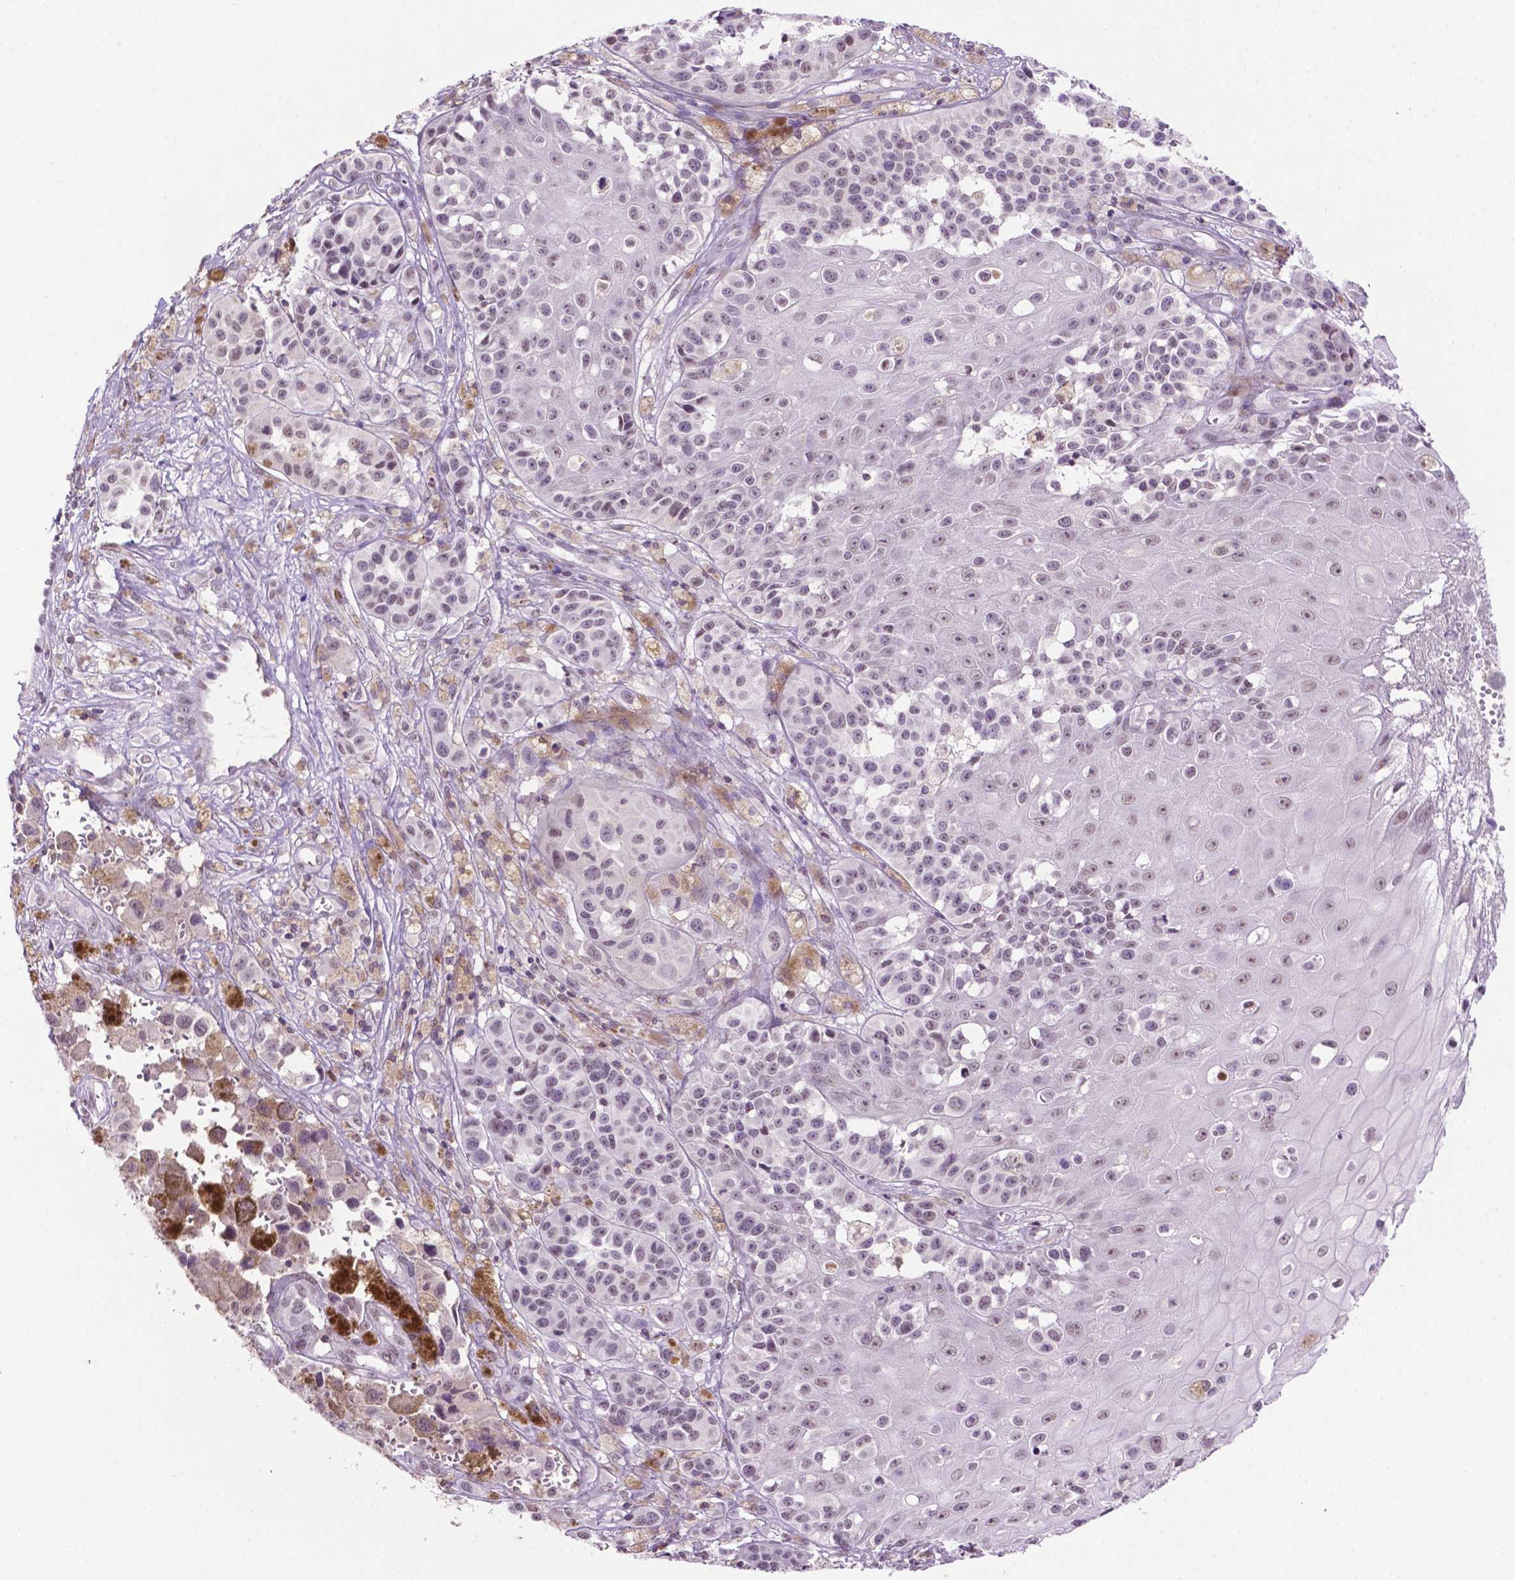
{"staining": {"intensity": "weak", "quantity": ">75%", "location": "nuclear"}, "tissue": "melanoma", "cell_type": "Tumor cells", "image_type": "cancer", "snomed": [{"axis": "morphology", "description": "Malignant melanoma, NOS"}, {"axis": "topography", "description": "Skin"}], "caption": "Immunohistochemical staining of melanoma shows low levels of weak nuclear protein expression in about >75% of tumor cells.", "gene": "PTPN6", "patient": {"sex": "female", "age": 58}}